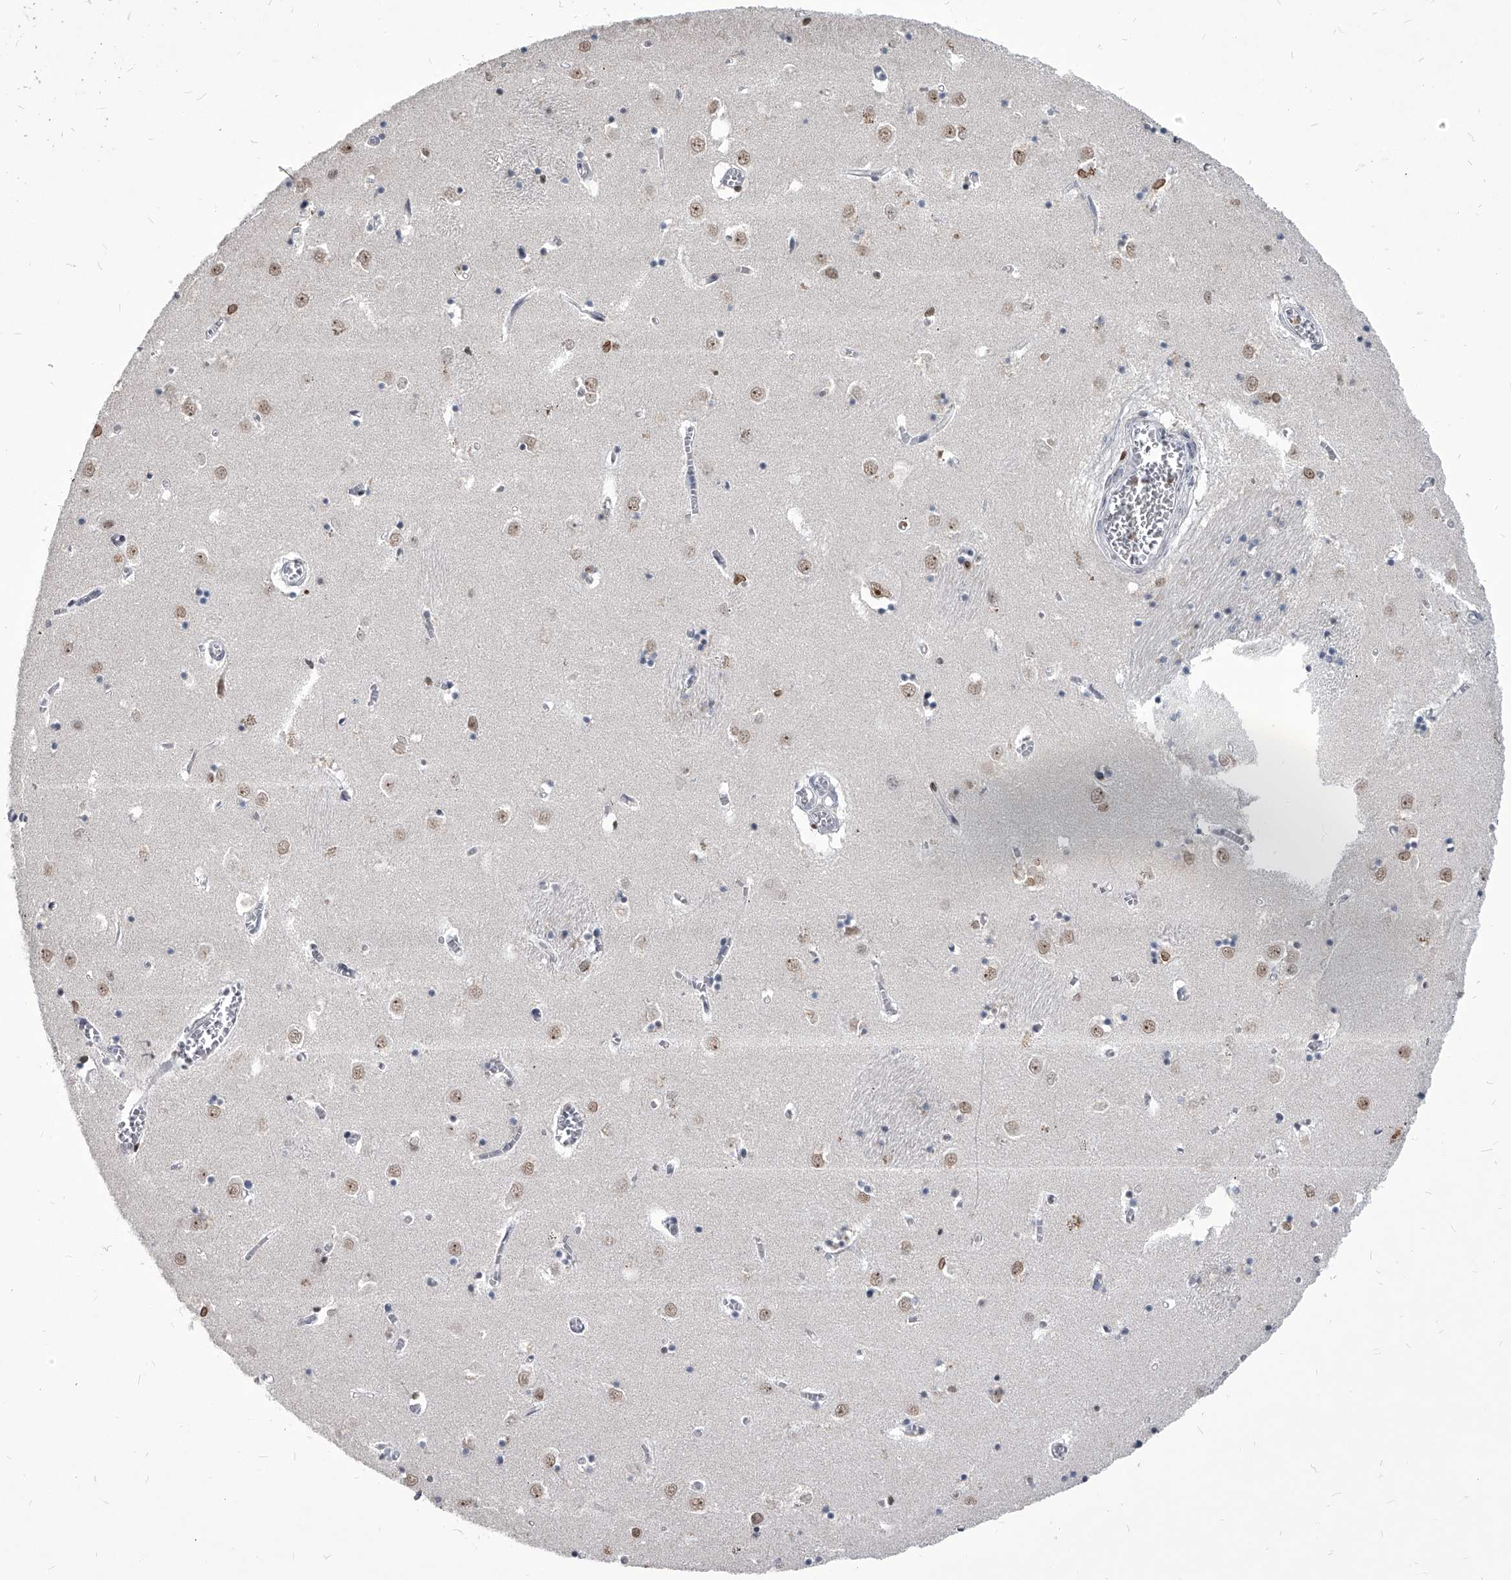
{"staining": {"intensity": "weak", "quantity": "<25%", "location": "nuclear"}, "tissue": "caudate", "cell_type": "Glial cells", "image_type": "normal", "snomed": [{"axis": "morphology", "description": "Normal tissue, NOS"}, {"axis": "topography", "description": "Lateral ventricle wall"}], "caption": "Histopathology image shows no protein expression in glial cells of normal caudate. (DAB IHC visualized using brightfield microscopy, high magnification).", "gene": "PPIL4", "patient": {"sex": "male", "age": 70}}